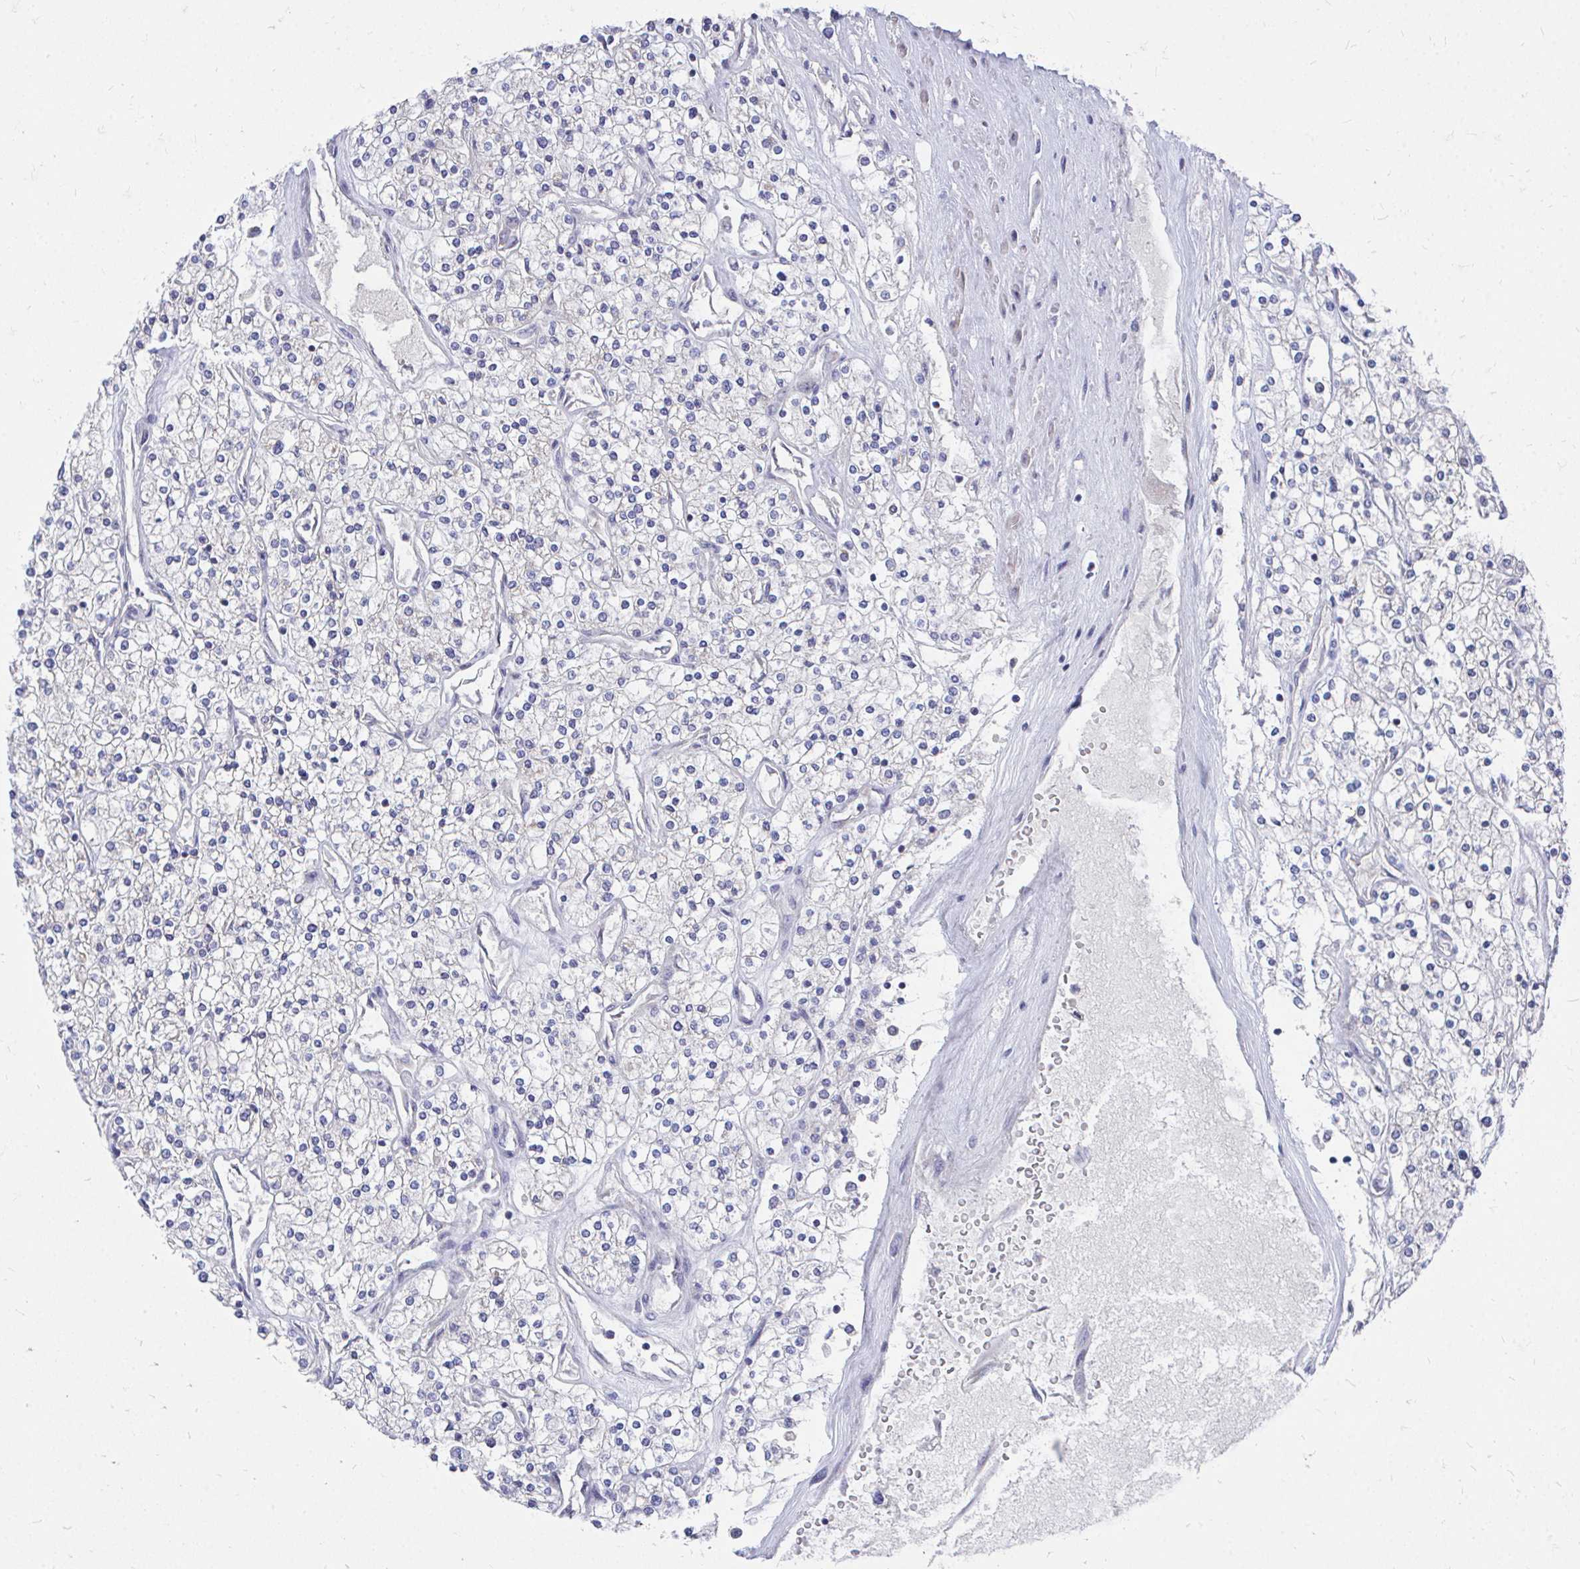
{"staining": {"intensity": "negative", "quantity": "none", "location": "none"}, "tissue": "renal cancer", "cell_type": "Tumor cells", "image_type": "cancer", "snomed": [{"axis": "morphology", "description": "Adenocarcinoma, NOS"}, {"axis": "topography", "description": "Kidney"}], "caption": "This image is of renal cancer stained with immunohistochemistry (IHC) to label a protein in brown with the nuclei are counter-stained blue. There is no positivity in tumor cells. (DAB (3,3'-diaminobenzidine) immunohistochemistry (IHC) with hematoxylin counter stain).", "gene": "PEX3", "patient": {"sex": "male", "age": 80}}